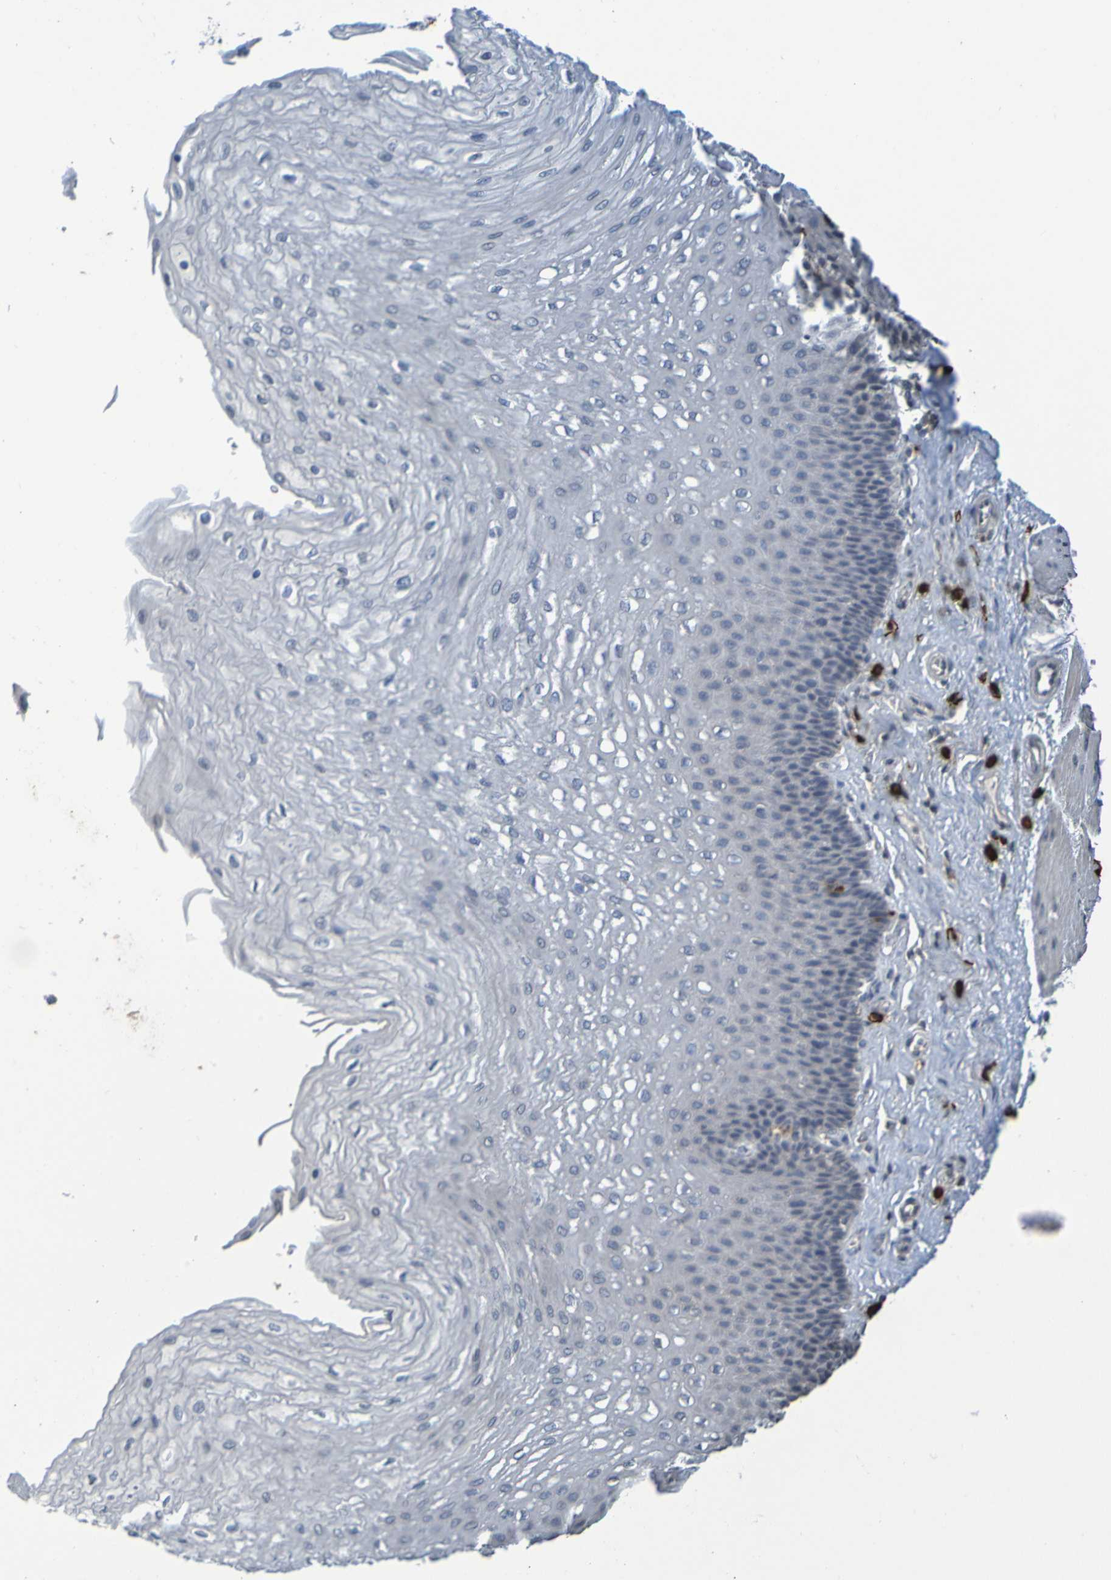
{"staining": {"intensity": "negative", "quantity": "none", "location": "none"}, "tissue": "esophagus", "cell_type": "Squamous epithelial cells", "image_type": "normal", "snomed": [{"axis": "morphology", "description": "Normal tissue, NOS"}, {"axis": "topography", "description": "Esophagus"}], "caption": "A photomicrograph of human esophagus is negative for staining in squamous epithelial cells.", "gene": "C3AR1", "patient": {"sex": "female", "age": 72}}